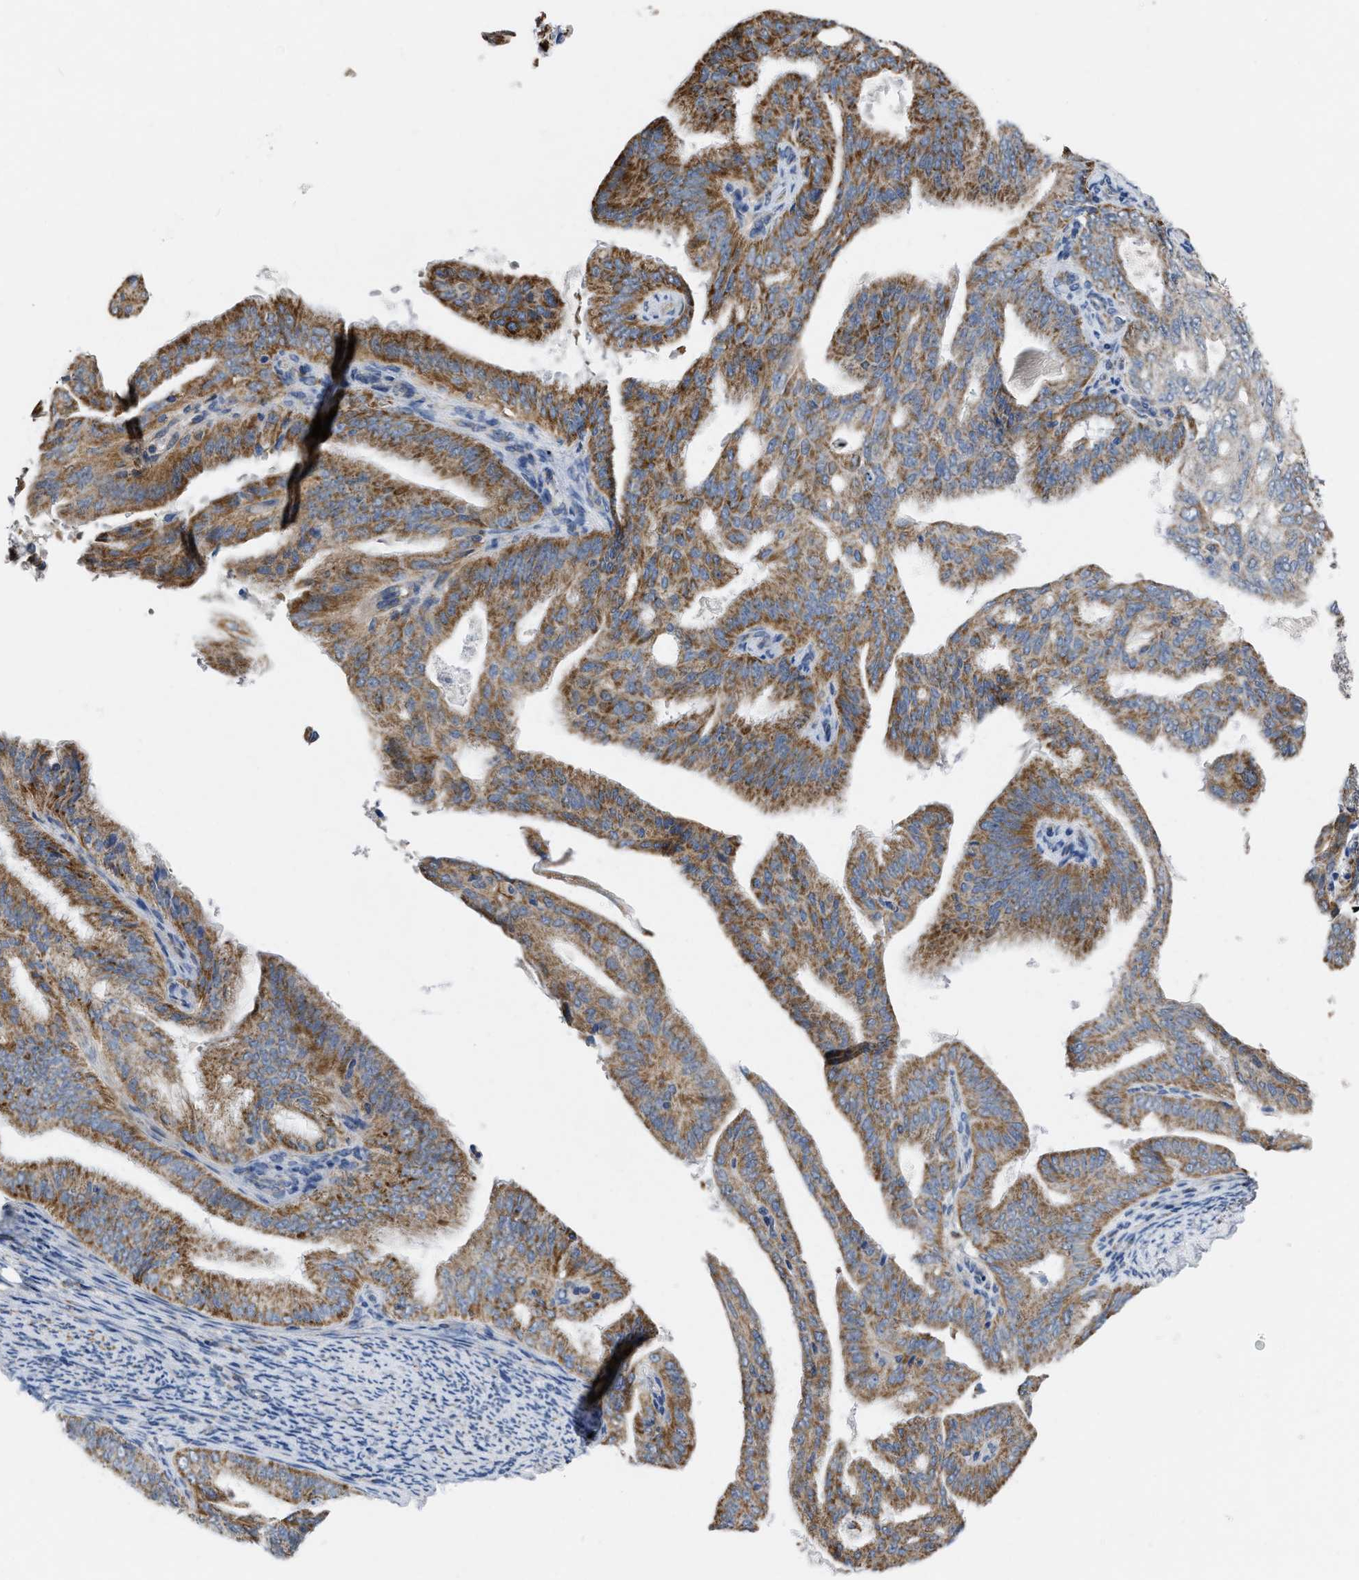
{"staining": {"intensity": "moderate", "quantity": ">75%", "location": "cytoplasmic/membranous"}, "tissue": "endometrial cancer", "cell_type": "Tumor cells", "image_type": "cancer", "snomed": [{"axis": "morphology", "description": "Adenocarcinoma, NOS"}, {"axis": "topography", "description": "Endometrium"}], "caption": "Human endometrial cancer stained with a protein marker exhibits moderate staining in tumor cells.", "gene": "BCL10", "patient": {"sex": "female", "age": 58}}